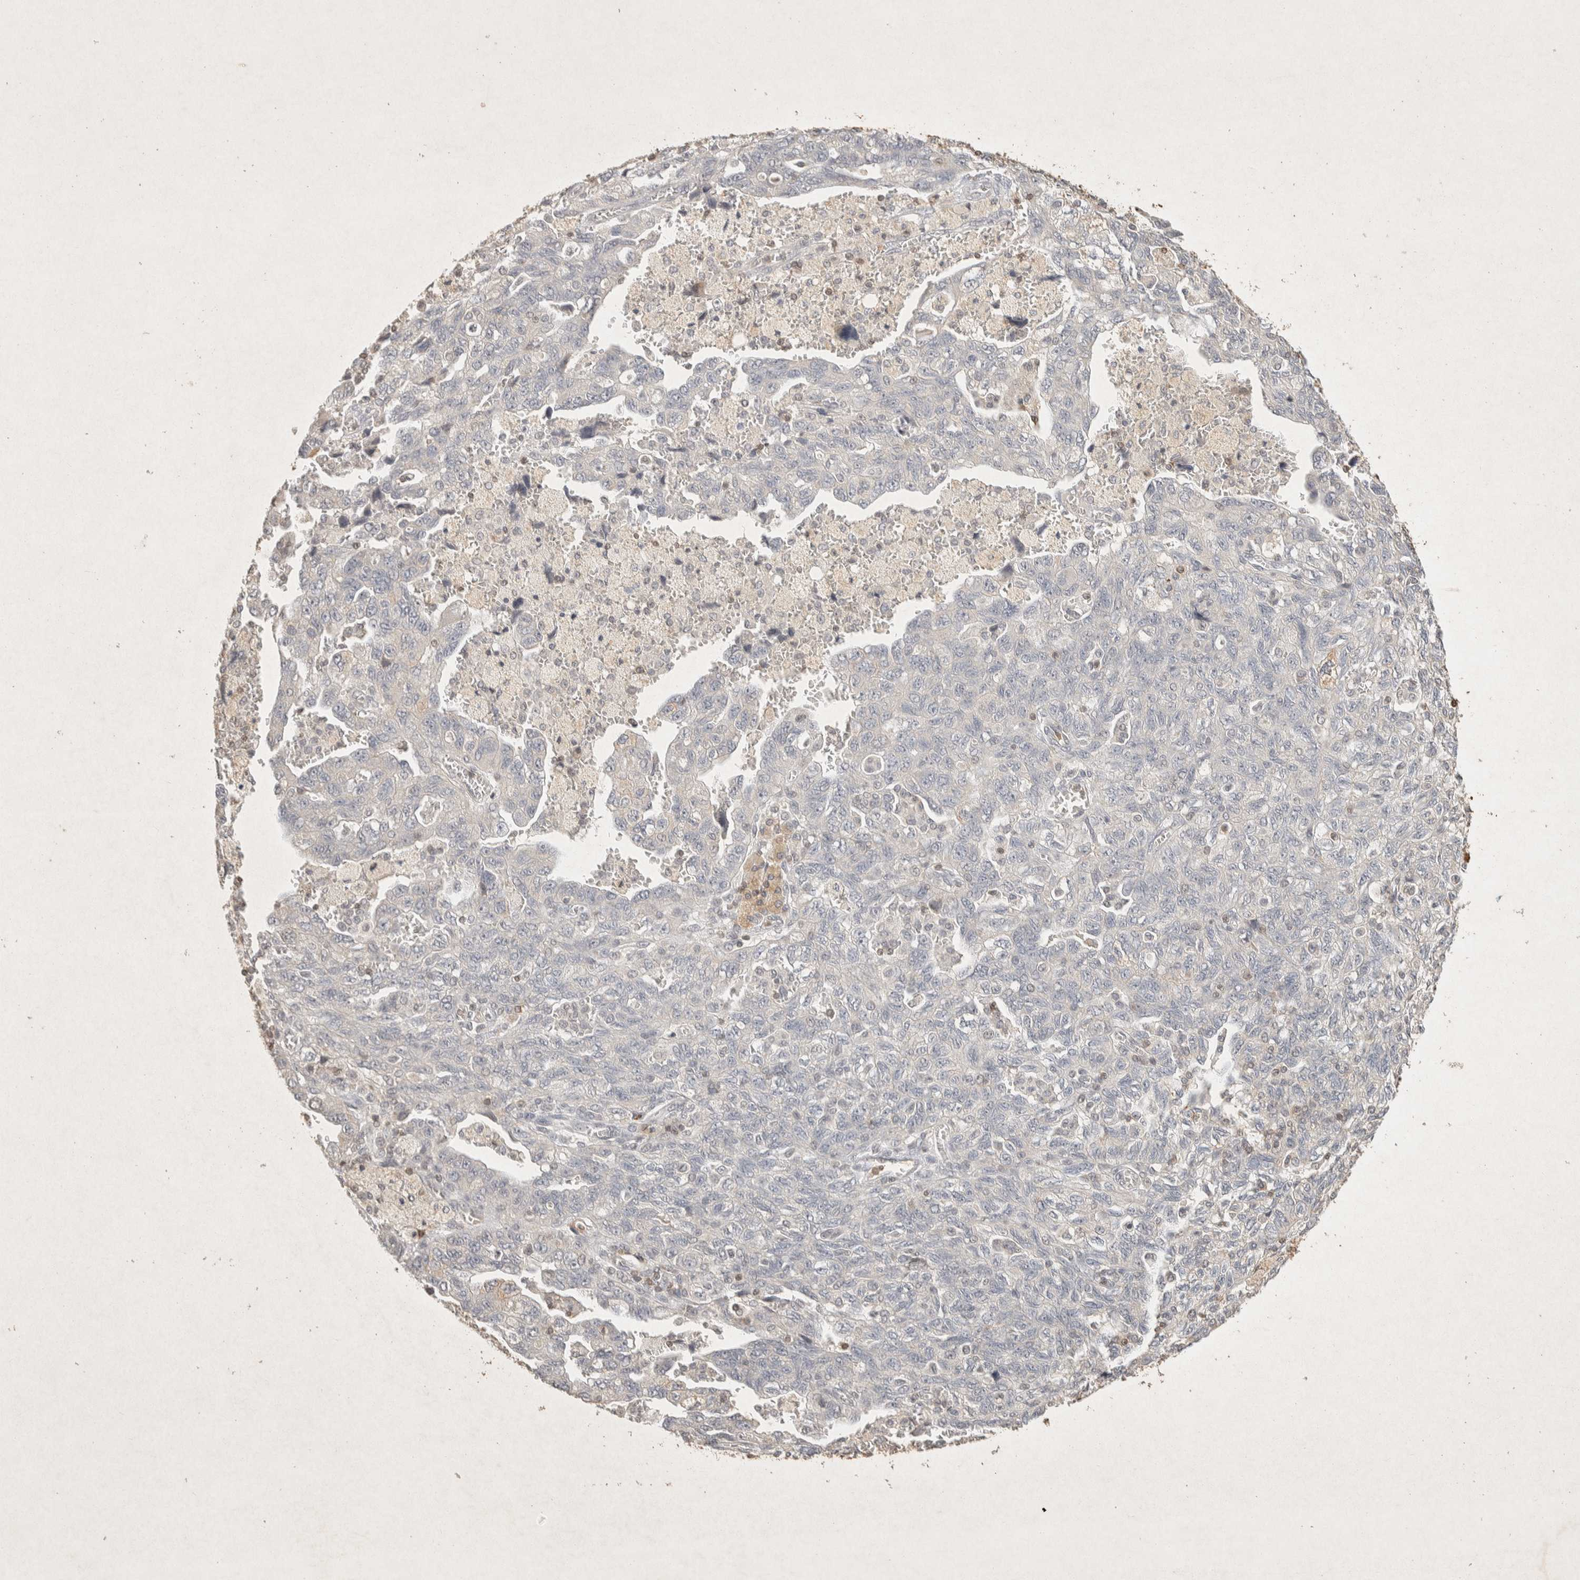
{"staining": {"intensity": "negative", "quantity": "none", "location": "none"}, "tissue": "ovarian cancer", "cell_type": "Tumor cells", "image_type": "cancer", "snomed": [{"axis": "morphology", "description": "Carcinoma, NOS"}, {"axis": "morphology", "description": "Cystadenocarcinoma, serous, NOS"}, {"axis": "topography", "description": "Ovary"}], "caption": "The IHC micrograph has no significant positivity in tumor cells of ovarian cancer (carcinoma) tissue. The staining is performed using DAB (3,3'-diaminobenzidine) brown chromogen with nuclei counter-stained in using hematoxylin.", "gene": "RAC2", "patient": {"sex": "female", "age": 69}}